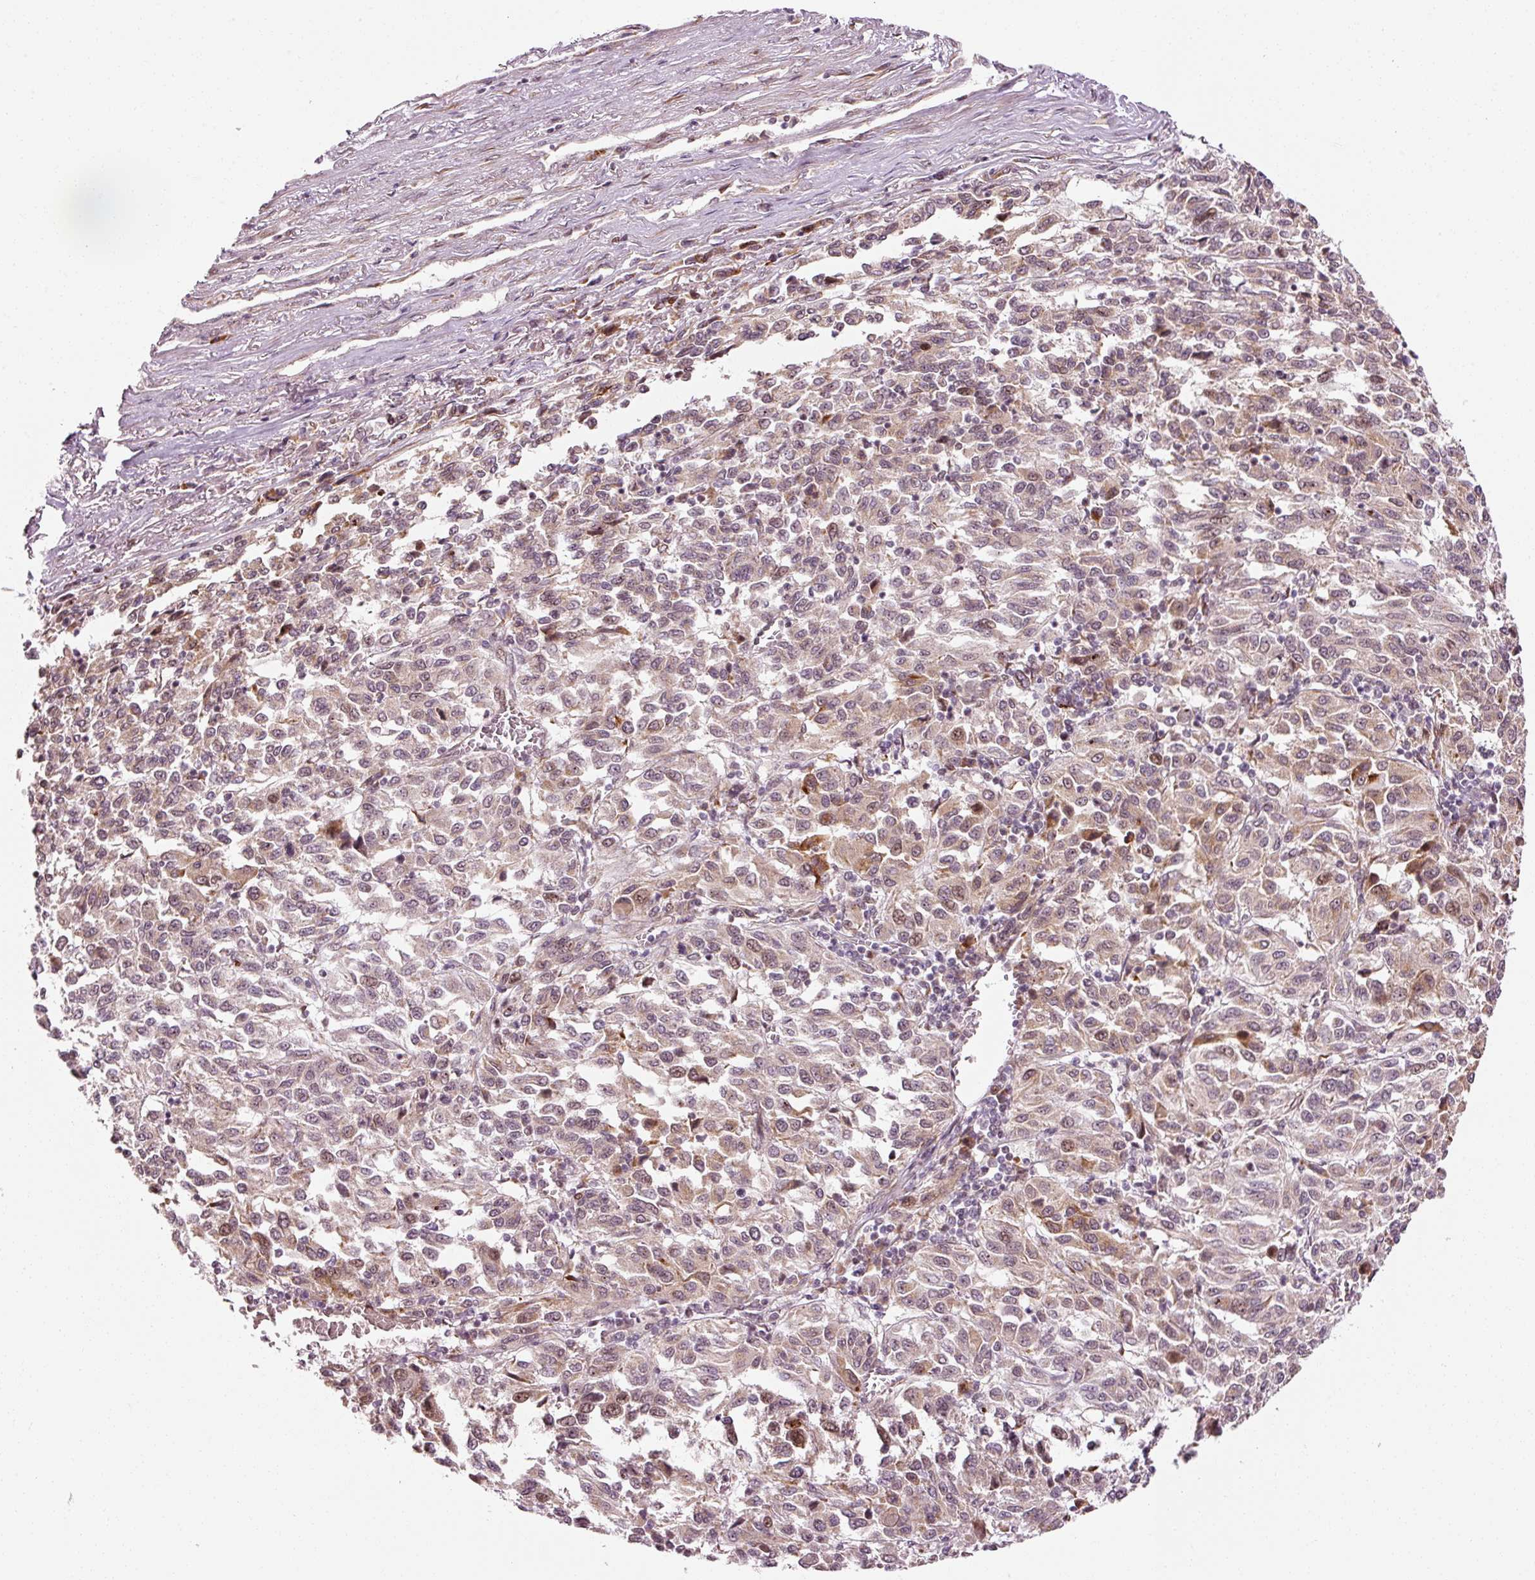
{"staining": {"intensity": "moderate", "quantity": "<25%", "location": "cytoplasmic/membranous,nuclear"}, "tissue": "melanoma", "cell_type": "Tumor cells", "image_type": "cancer", "snomed": [{"axis": "morphology", "description": "Malignant melanoma, Metastatic site"}, {"axis": "topography", "description": "Lung"}], "caption": "Immunohistochemical staining of melanoma exhibits low levels of moderate cytoplasmic/membranous and nuclear protein staining in about <25% of tumor cells. (Brightfield microscopy of DAB IHC at high magnification).", "gene": "ANKRD20A1", "patient": {"sex": "male", "age": 64}}